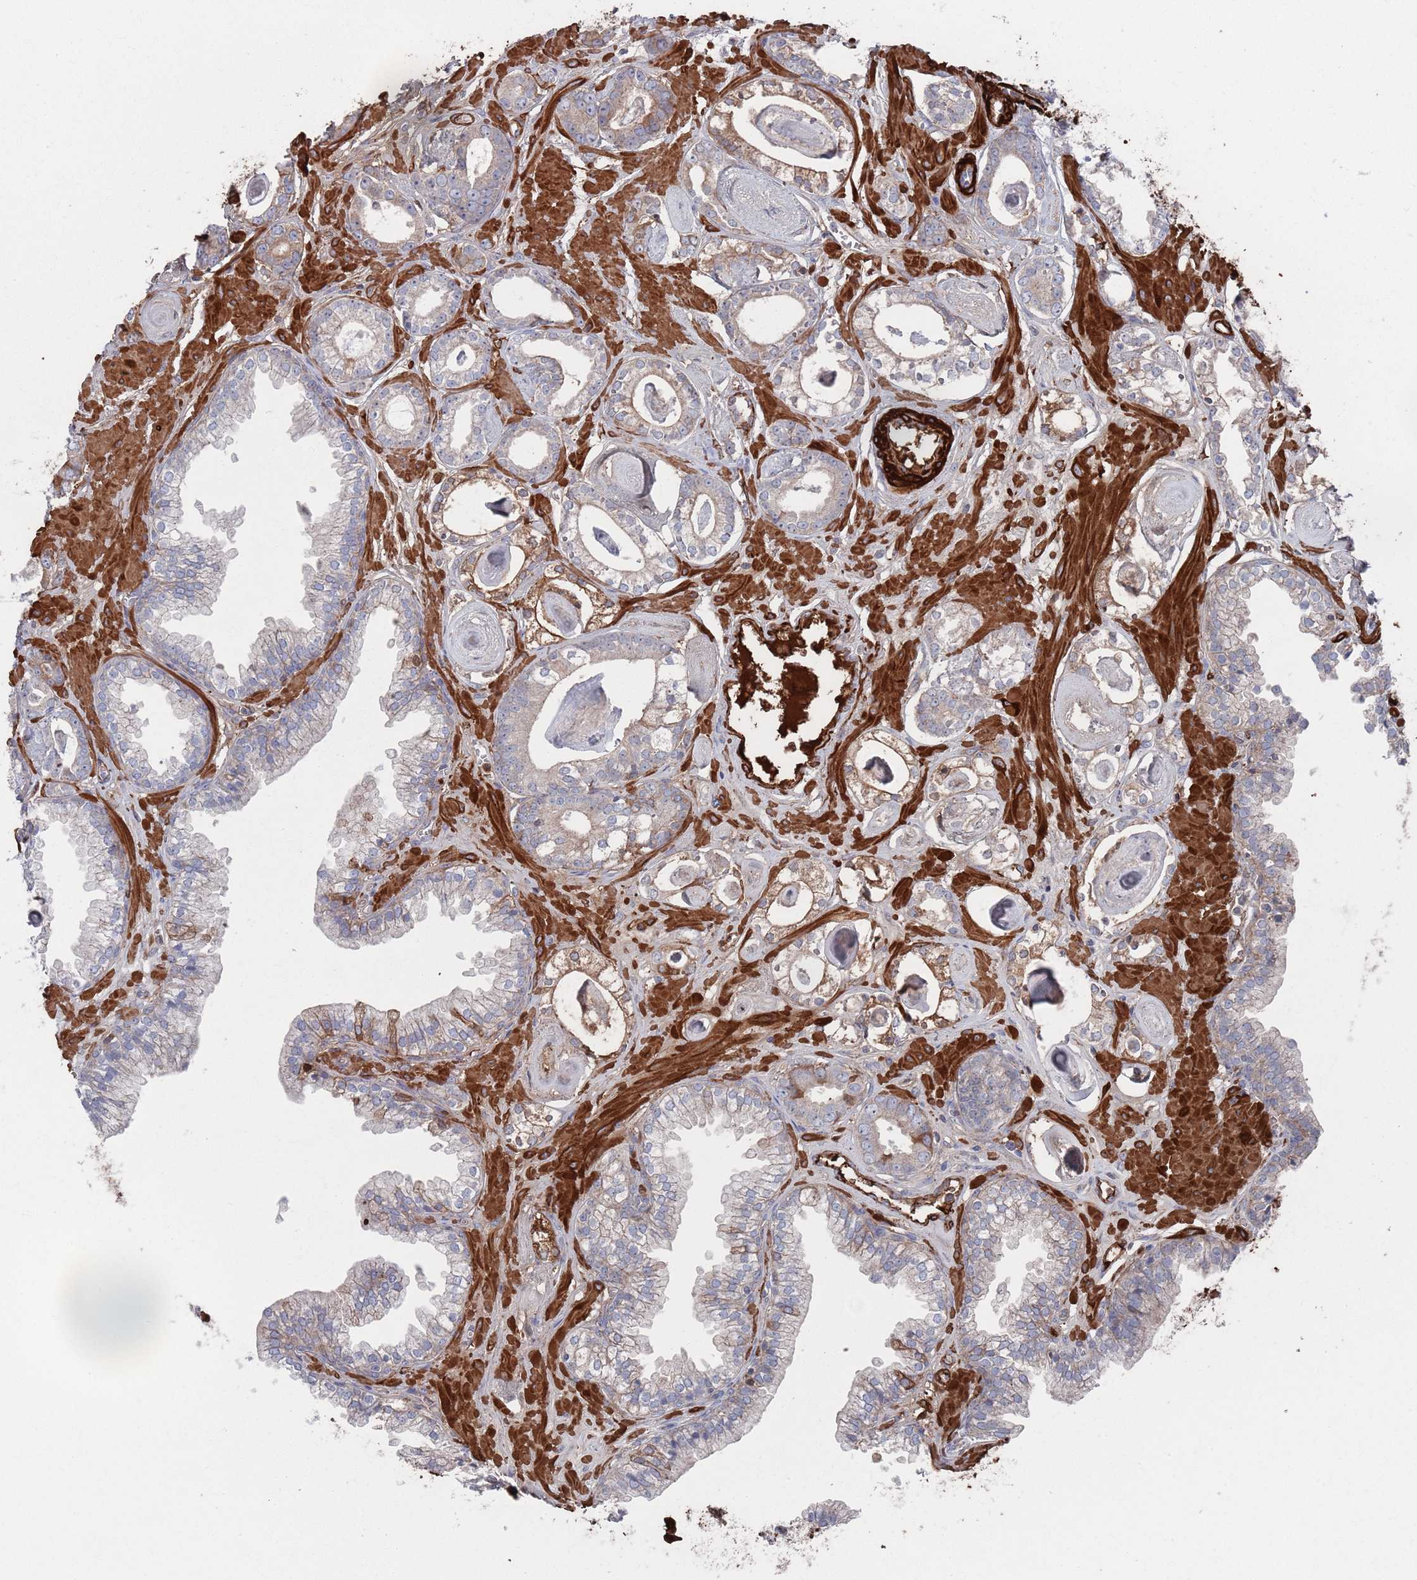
{"staining": {"intensity": "negative", "quantity": "none", "location": "none"}, "tissue": "prostate cancer", "cell_type": "Tumor cells", "image_type": "cancer", "snomed": [{"axis": "morphology", "description": "Adenocarcinoma, Low grade"}, {"axis": "topography", "description": "Prostate"}], "caption": "A histopathology image of low-grade adenocarcinoma (prostate) stained for a protein exhibits no brown staining in tumor cells.", "gene": "PLEKHA4", "patient": {"sex": "male", "age": 60}}